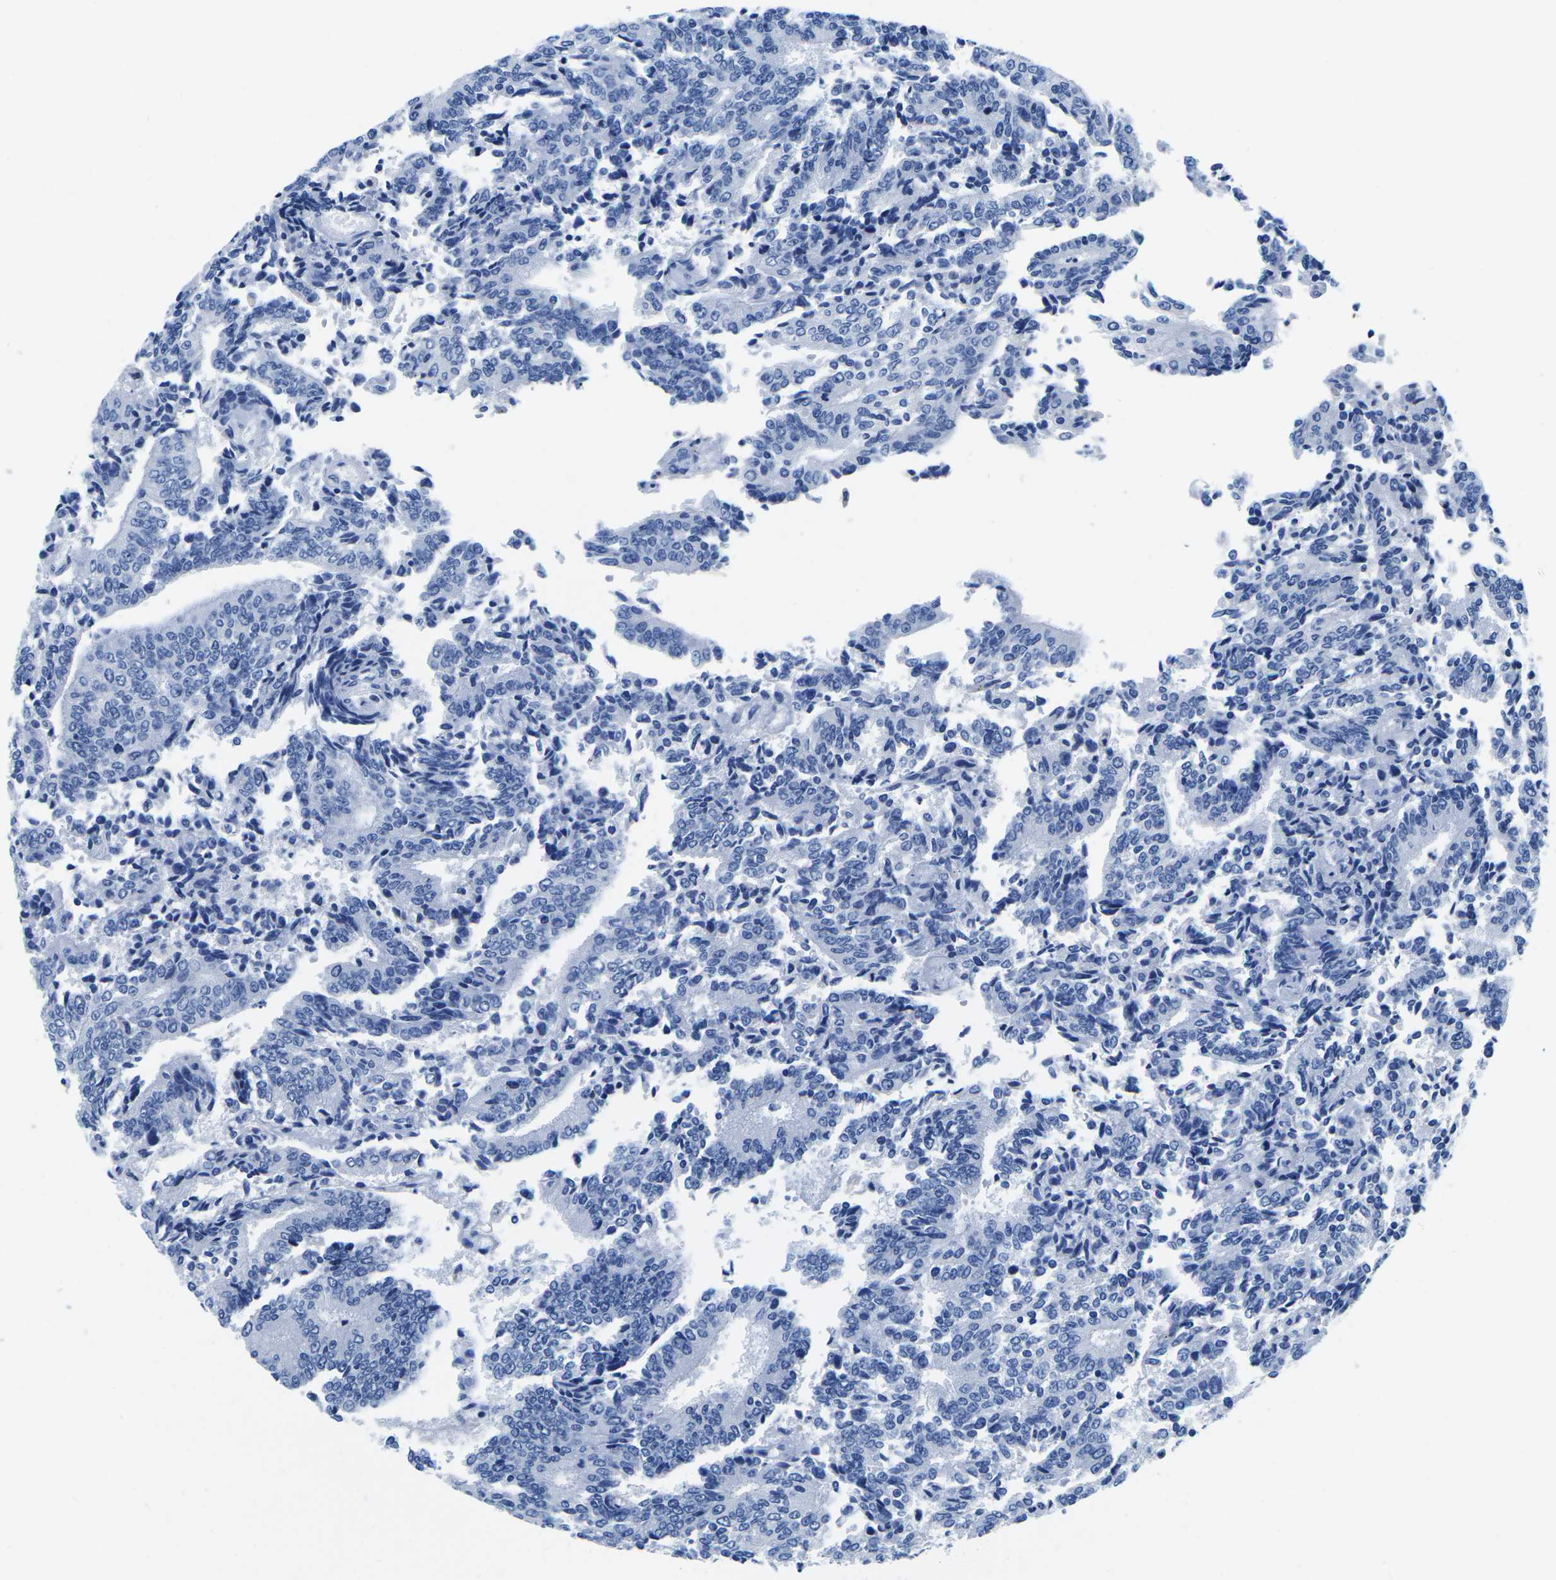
{"staining": {"intensity": "negative", "quantity": "none", "location": "none"}, "tissue": "prostate cancer", "cell_type": "Tumor cells", "image_type": "cancer", "snomed": [{"axis": "morphology", "description": "Normal tissue, NOS"}, {"axis": "morphology", "description": "Adenocarcinoma, High grade"}, {"axis": "topography", "description": "Prostate"}, {"axis": "topography", "description": "Seminal veicle"}], "caption": "A high-resolution photomicrograph shows immunohistochemistry staining of prostate cancer, which shows no significant positivity in tumor cells.", "gene": "CYP1A2", "patient": {"sex": "male", "age": 55}}